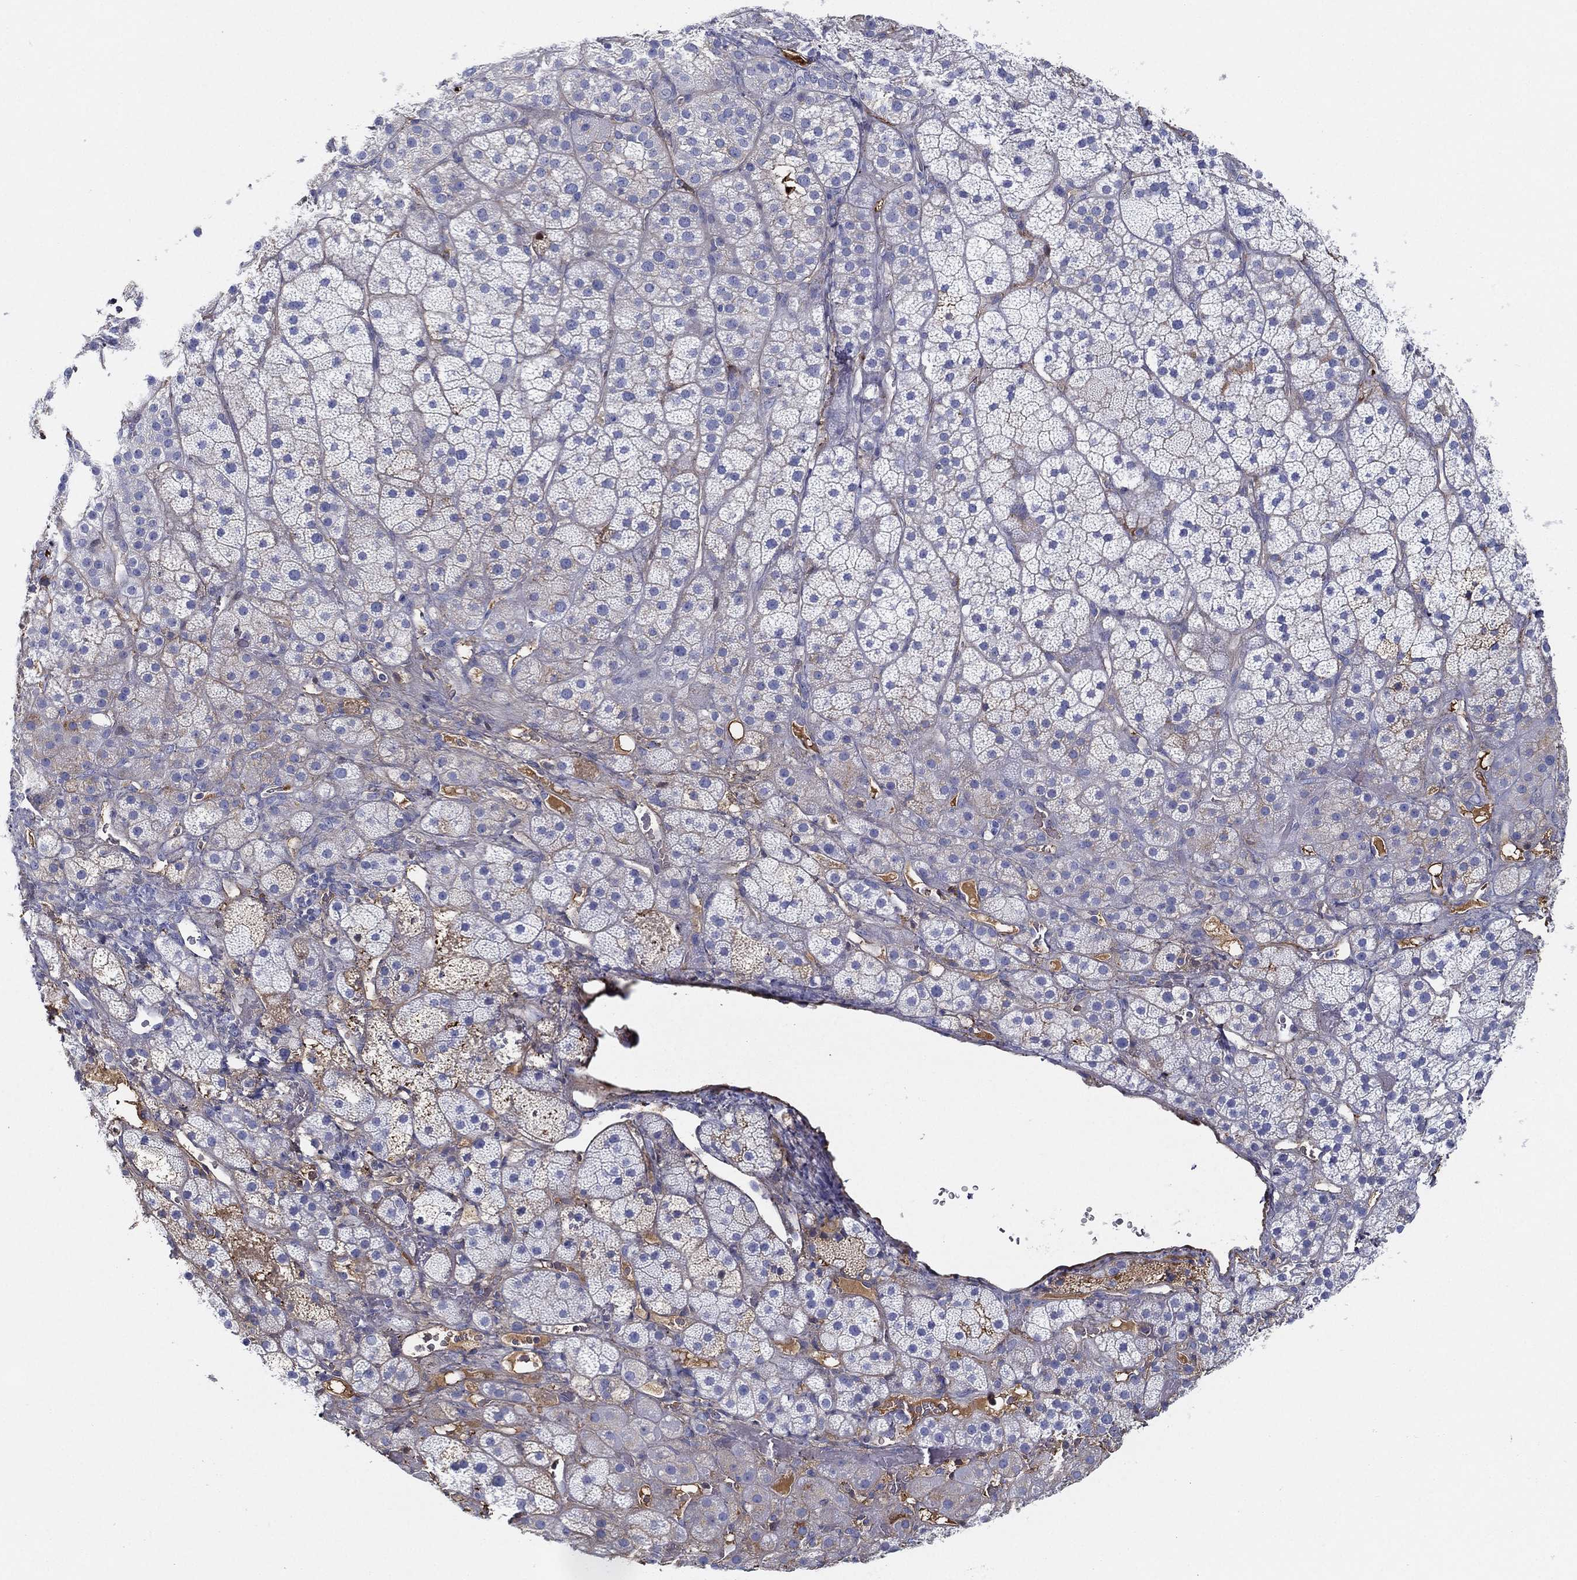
{"staining": {"intensity": "weak", "quantity": "<25%", "location": "cytoplasmic/membranous"}, "tissue": "adrenal gland", "cell_type": "Glandular cells", "image_type": "normal", "snomed": [{"axis": "morphology", "description": "Normal tissue, NOS"}, {"axis": "topography", "description": "Adrenal gland"}], "caption": "The micrograph reveals no staining of glandular cells in benign adrenal gland. (DAB IHC, high magnification).", "gene": "IFNB1", "patient": {"sex": "male", "age": 57}}